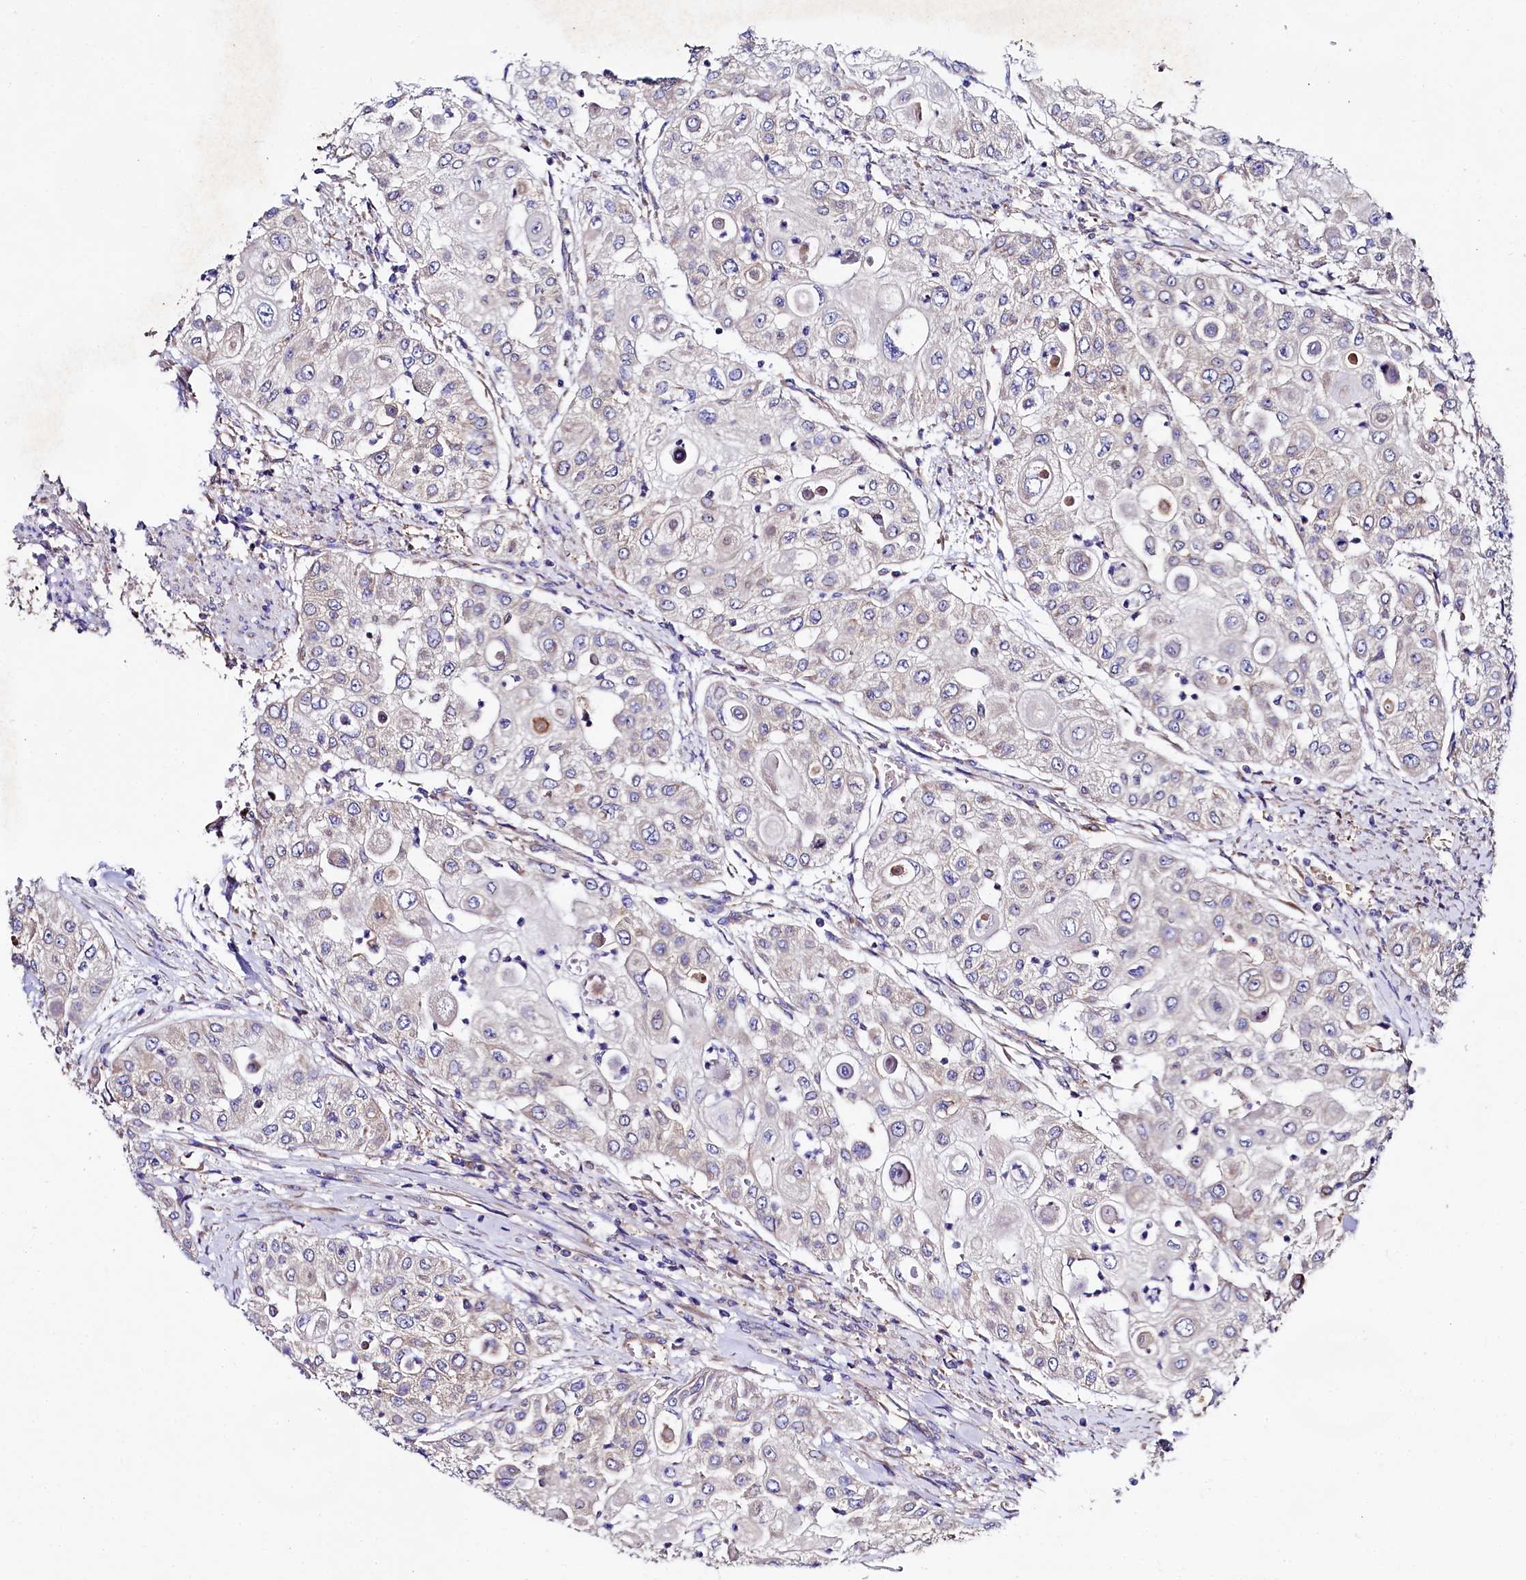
{"staining": {"intensity": "negative", "quantity": "none", "location": "none"}, "tissue": "urothelial cancer", "cell_type": "Tumor cells", "image_type": "cancer", "snomed": [{"axis": "morphology", "description": "Urothelial carcinoma, High grade"}, {"axis": "topography", "description": "Urinary bladder"}], "caption": "High power microscopy histopathology image of an immunohistochemistry (IHC) image of urothelial cancer, revealing no significant positivity in tumor cells.", "gene": "QARS1", "patient": {"sex": "female", "age": 79}}